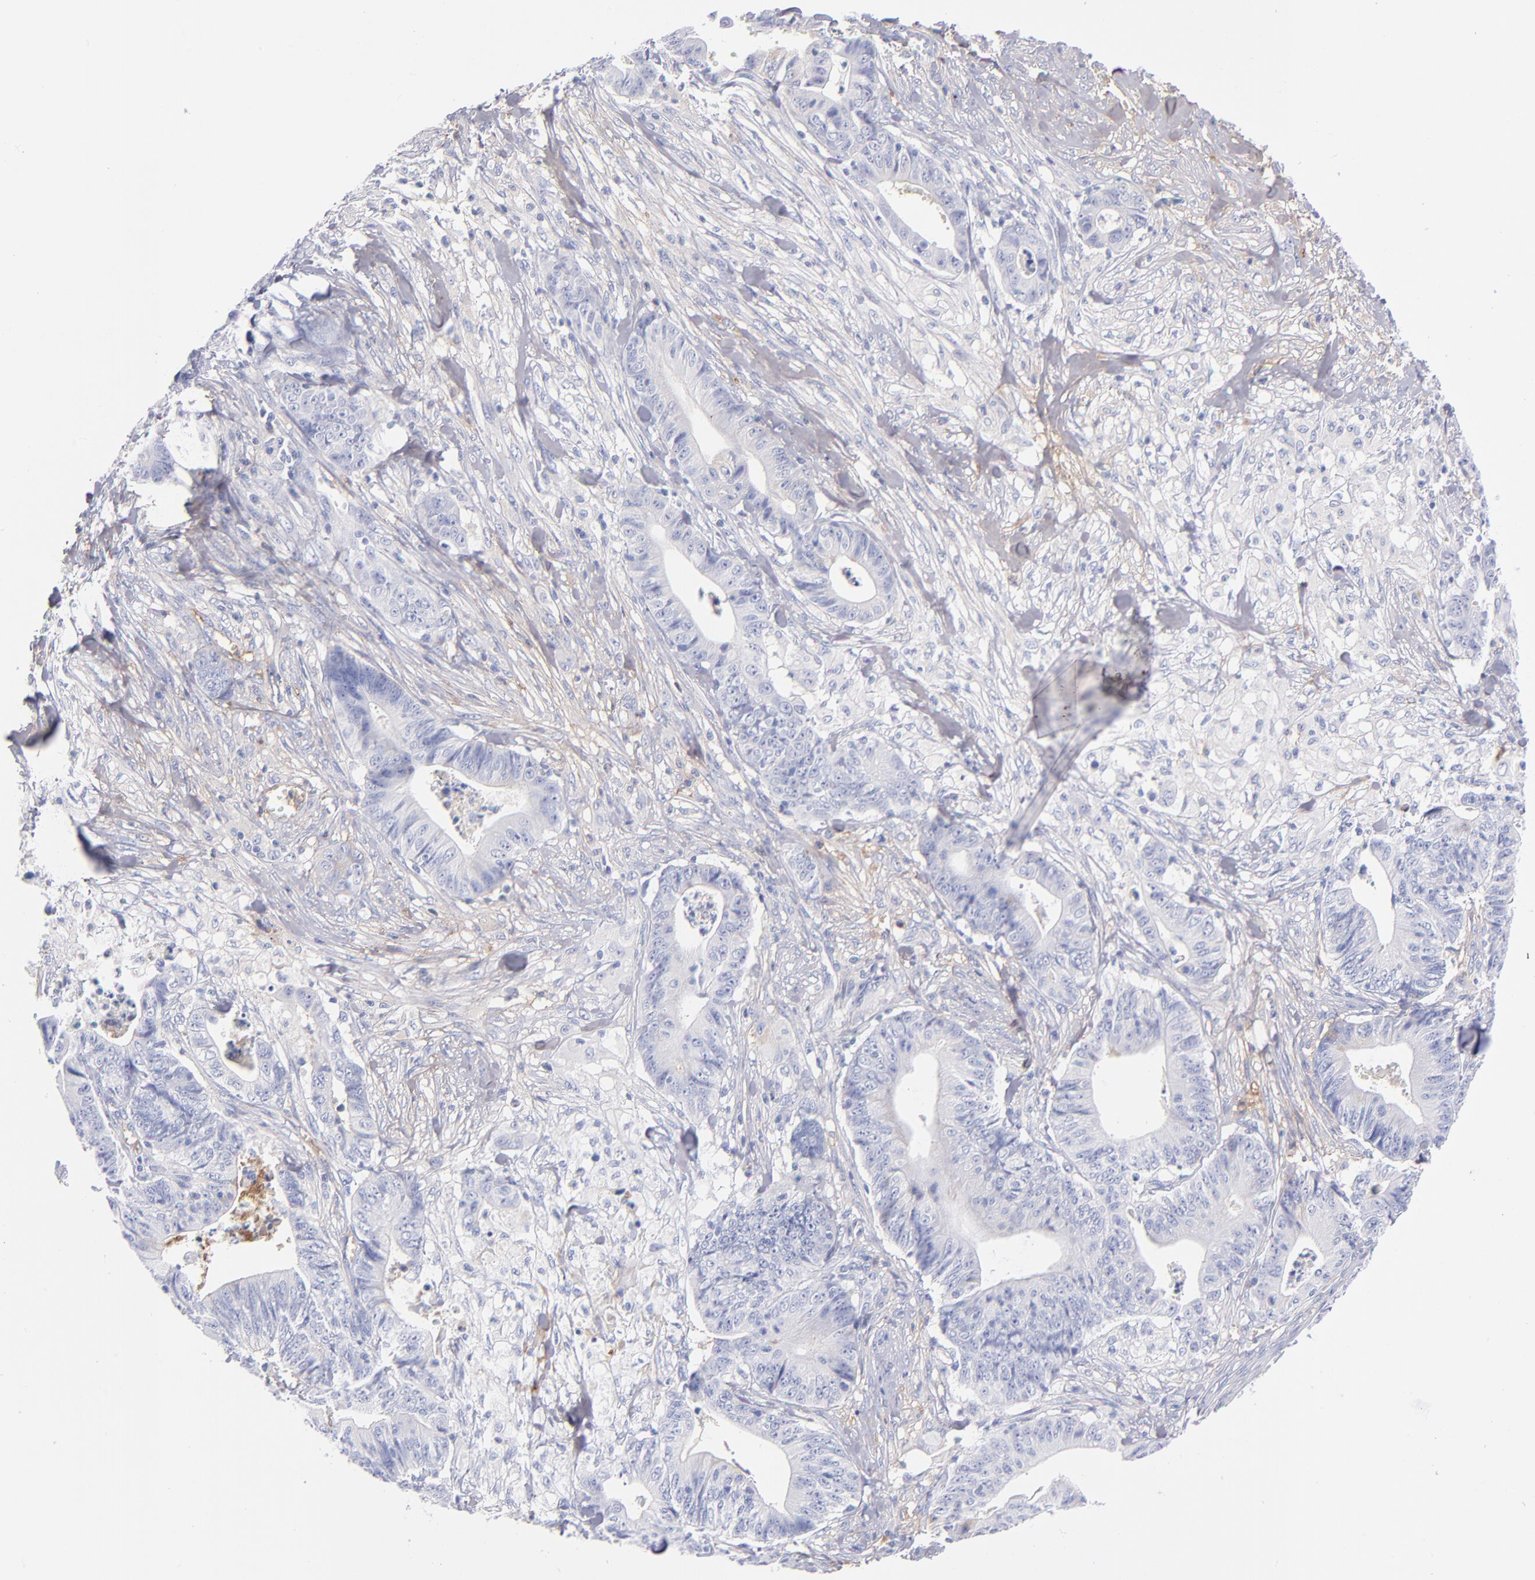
{"staining": {"intensity": "weak", "quantity": "<25%", "location": "cytoplasmic/membranous"}, "tissue": "stomach cancer", "cell_type": "Tumor cells", "image_type": "cancer", "snomed": [{"axis": "morphology", "description": "Adenocarcinoma, NOS"}, {"axis": "topography", "description": "Stomach, lower"}], "caption": "Immunohistochemistry micrograph of neoplastic tissue: adenocarcinoma (stomach) stained with DAB (3,3'-diaminobenzidine) demonstrates no significant protein staining in tumor cells.", "gene": "HP", "patient": {"sex": "female", "age": 86}}